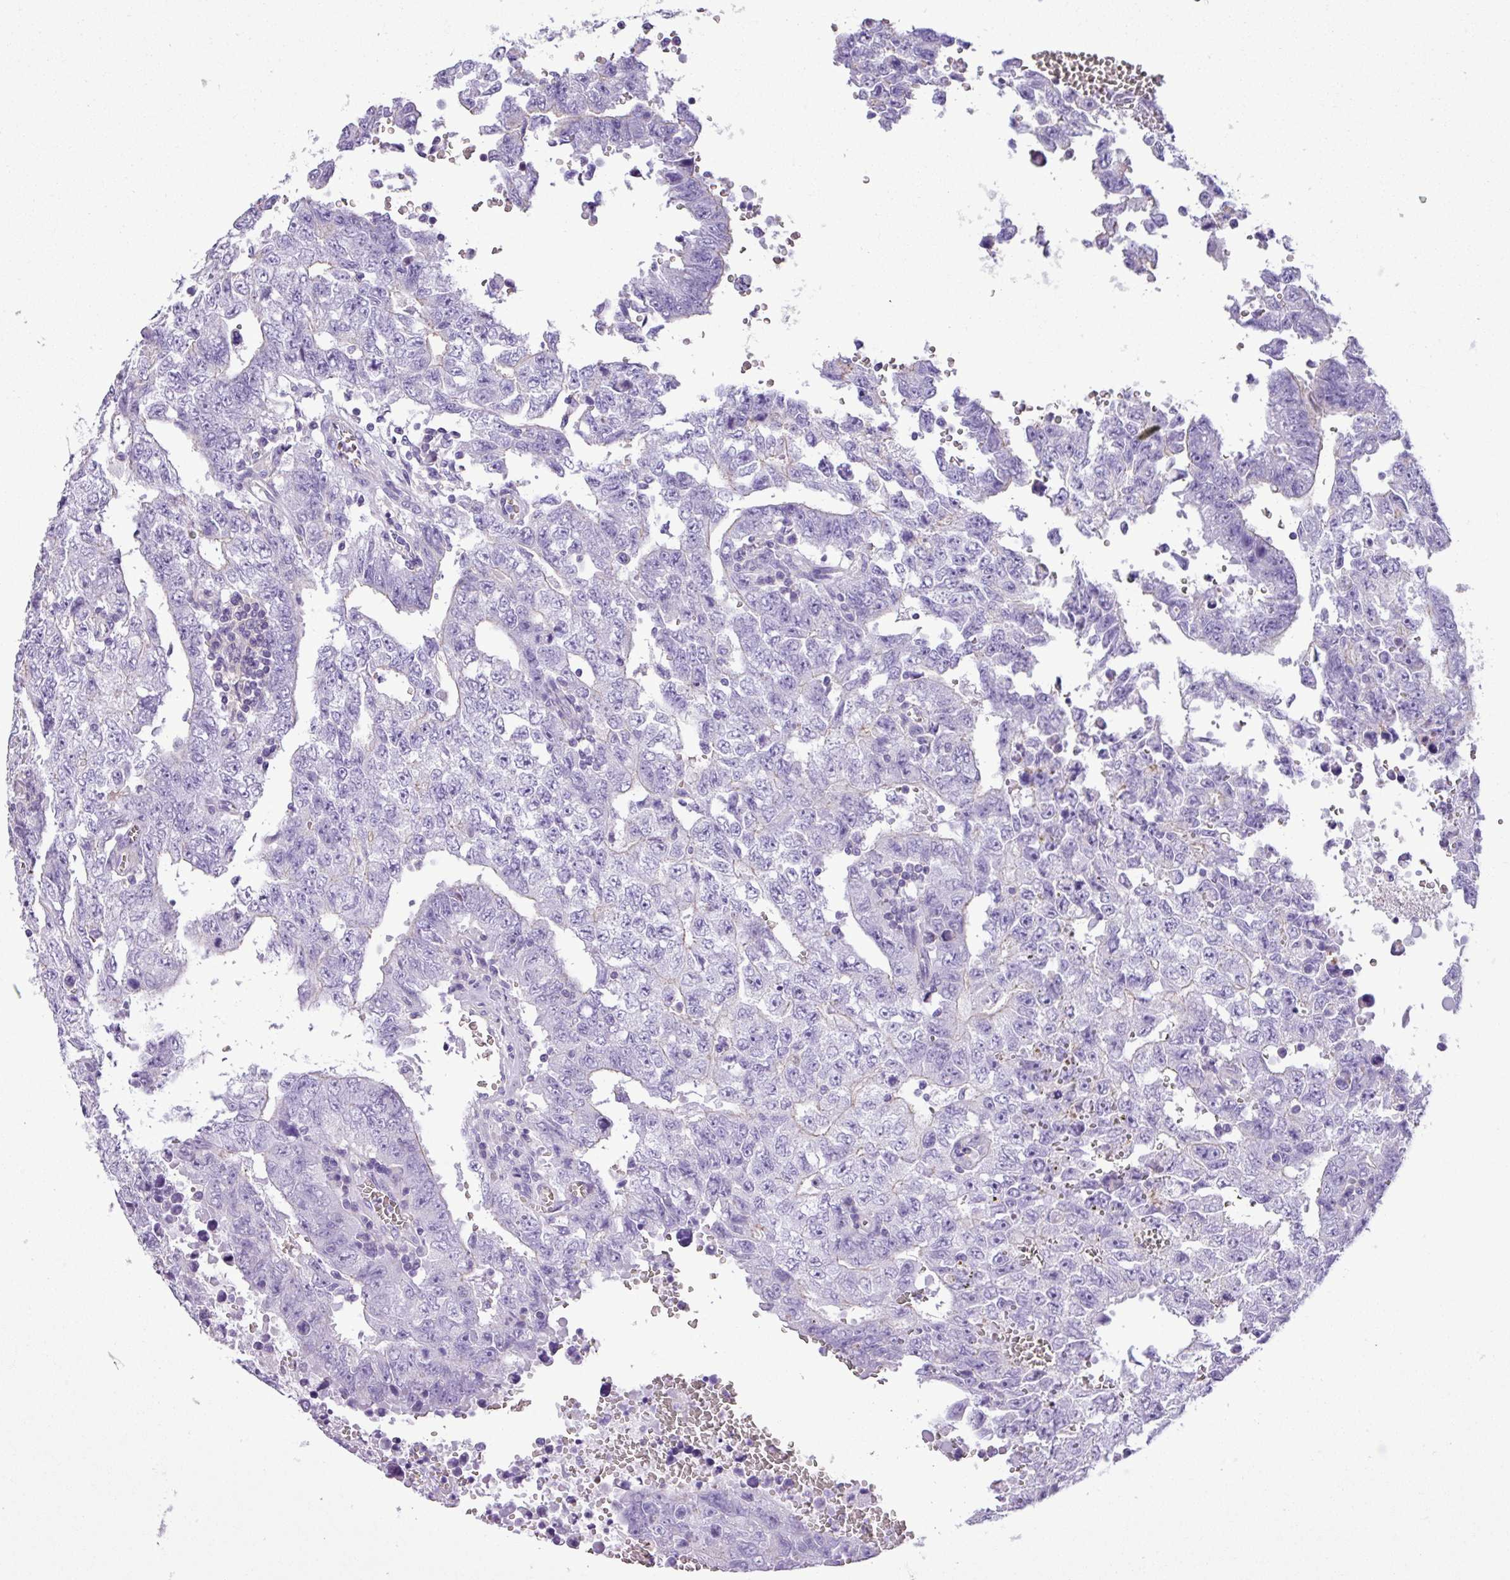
{"staining": {"intensity": "negative", "quantity": "none", "location": "none"}, "tissue": "testis cancer", "cell_type": "Tumor cells", "image_type": "cancer", "snomed": [{"axis": "morphology", "description": "Carcinoma, Embryonal, NOS"}, {"axis": "topography", "description": "Testis"}], "caption": "Tumor cells are negative for brown protein staining in embryonal carcinoma (testis).", "gene": "ZNF334", "patient": {"sex": "male", "age": 26}}